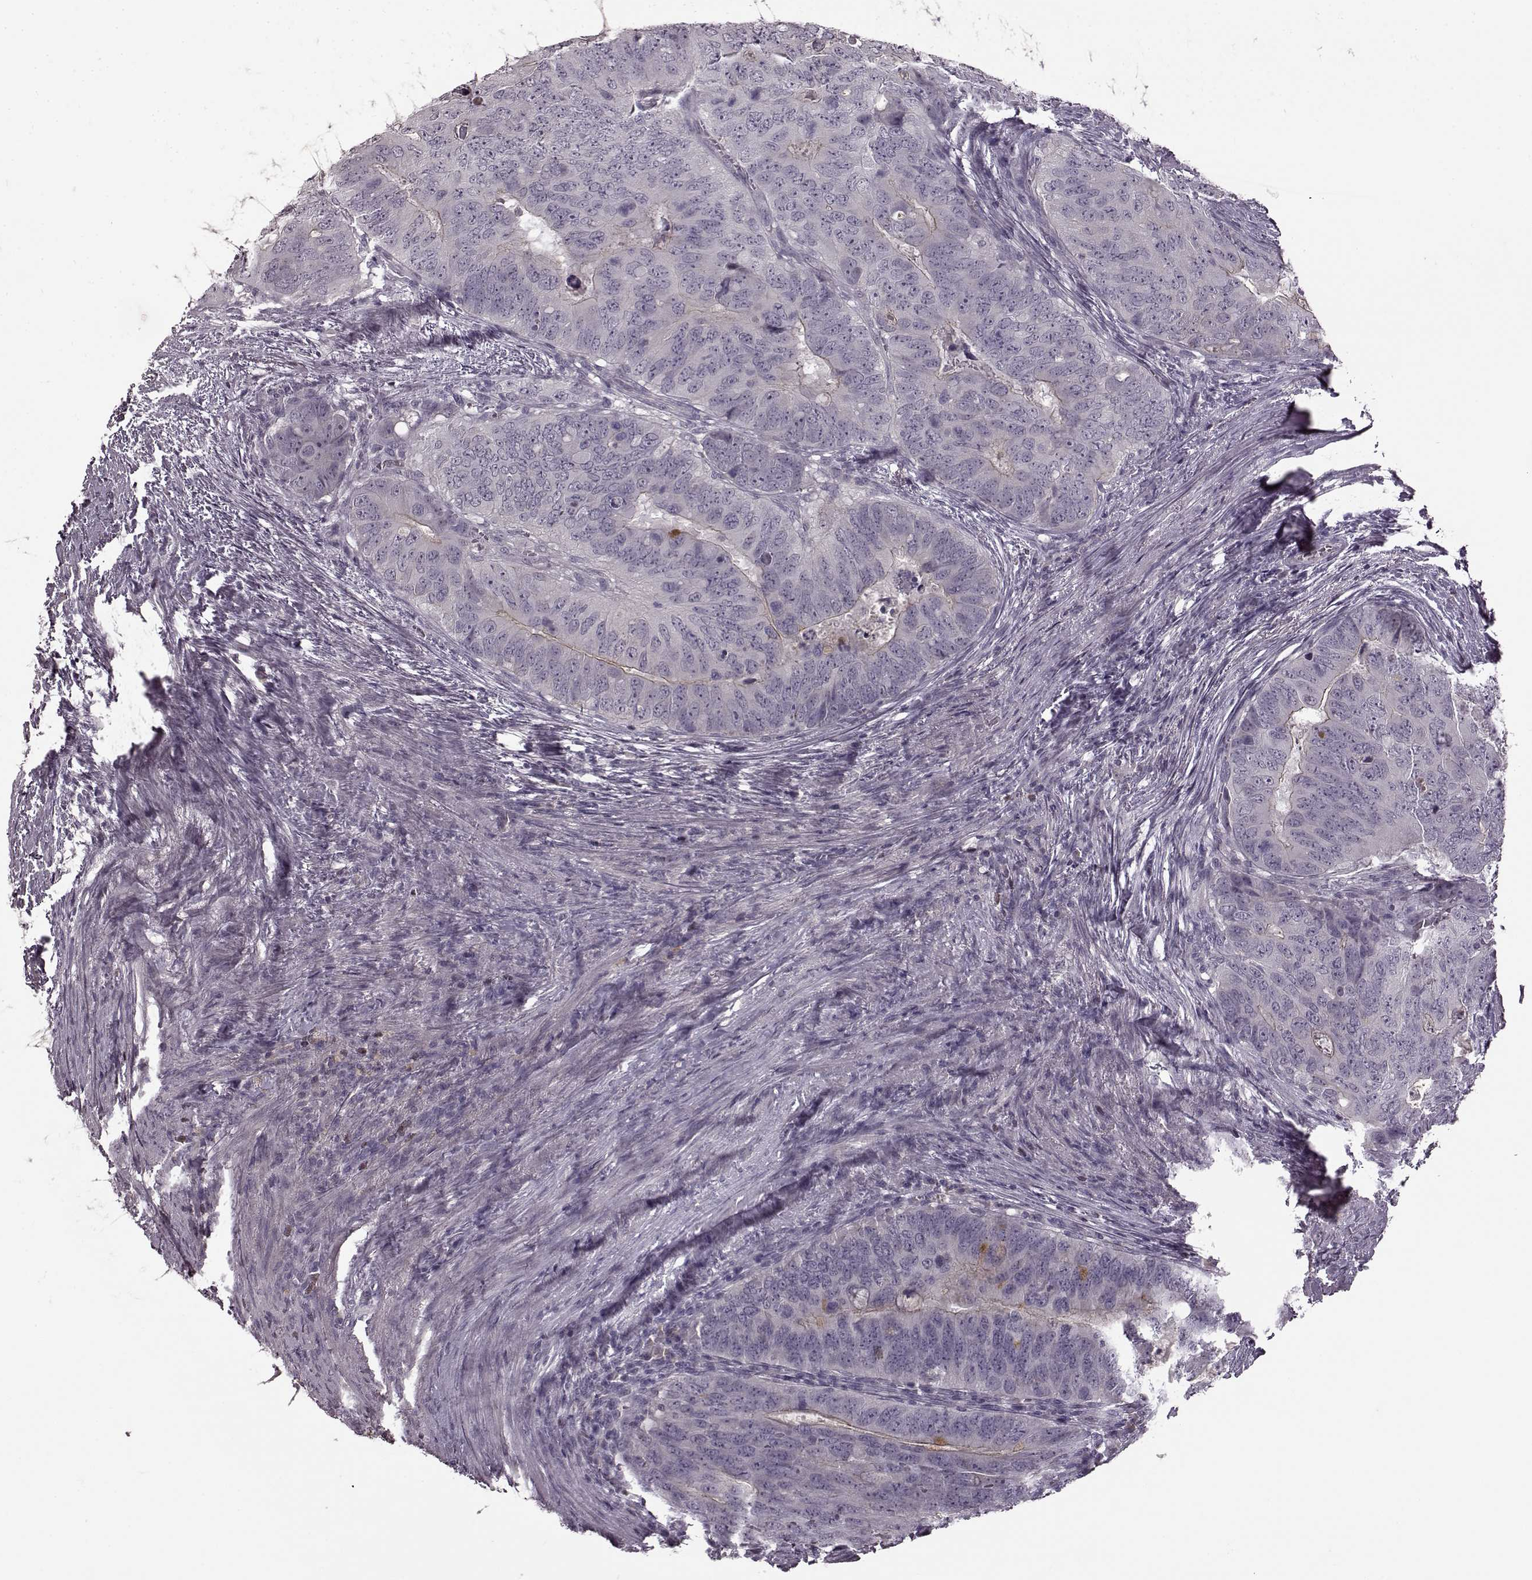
{"staining": {"intensity": "negative", "quantity": "none", "location": "none"}, "tissue": "colorectal cancer", "cell_type": "Tumor cells", "image_type": "cancer", "snomed": [{"axis": "morphology", "description": "Adenocarcinoma, NOS"}, {"axis": "topography", "description": "Colon"}], "caption": "Immunohistochemistry of human colorectal cancer shows no staining in tumor cells.", "gene": "CNGA3", "patient": {"sex": "male", "age": 79}}